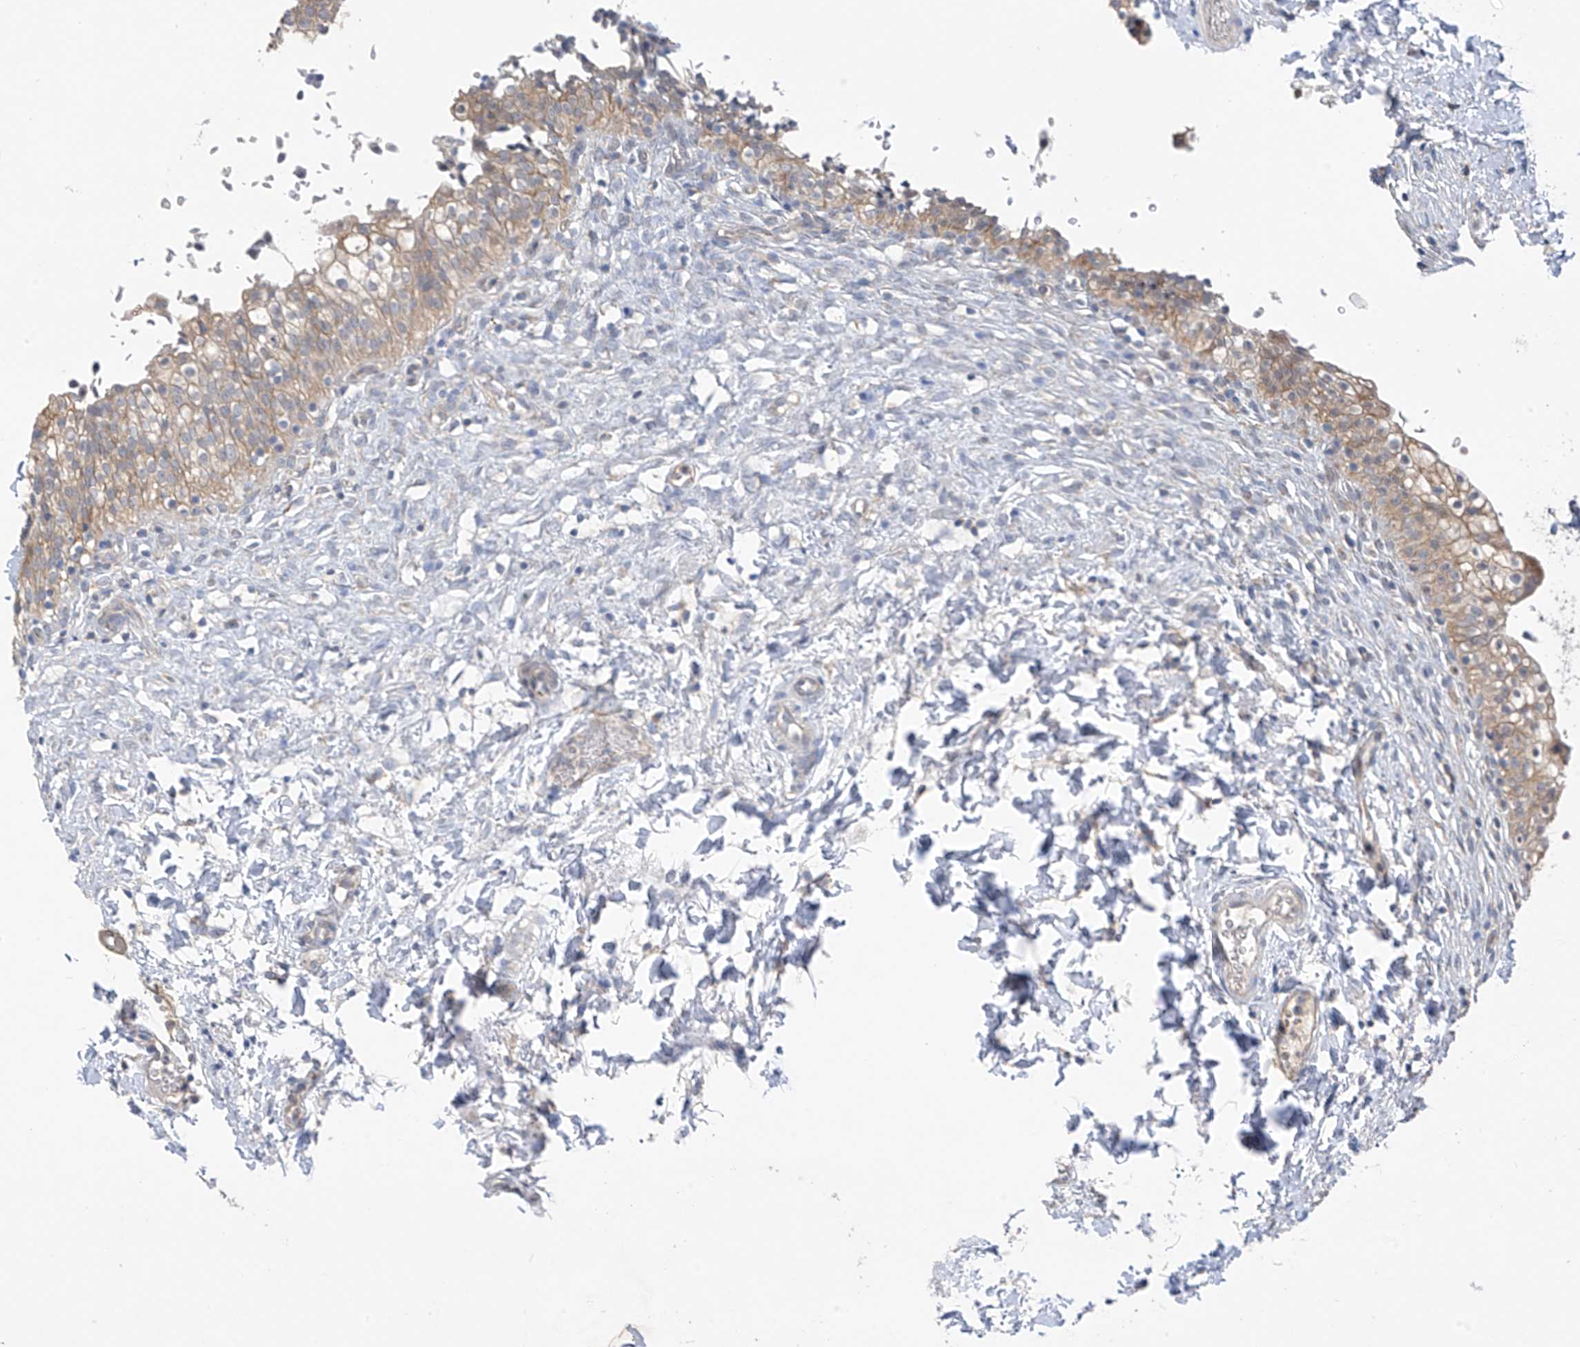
{"staining": {"intensity": "weak", "quantity": ">75%", "location": "cytoplasmic/membranous"}, "tissue": "urinary bladder", "cell_type": "Urothelial cells", "image_type": "normal", "snomed": [{"axis": "morphology", "description": "Normal tissue, NOS"}, {"axis": "topography", "description": "Urinary bladder"}], "caption": "Immunohistochemical staining of benign human urinary bladder shows low levels of weak cytoplasmic/membranous staining in about >75% of urothelial cells.", "gene": "RPL4", "patient": {"sex": "male", "age": 55}}